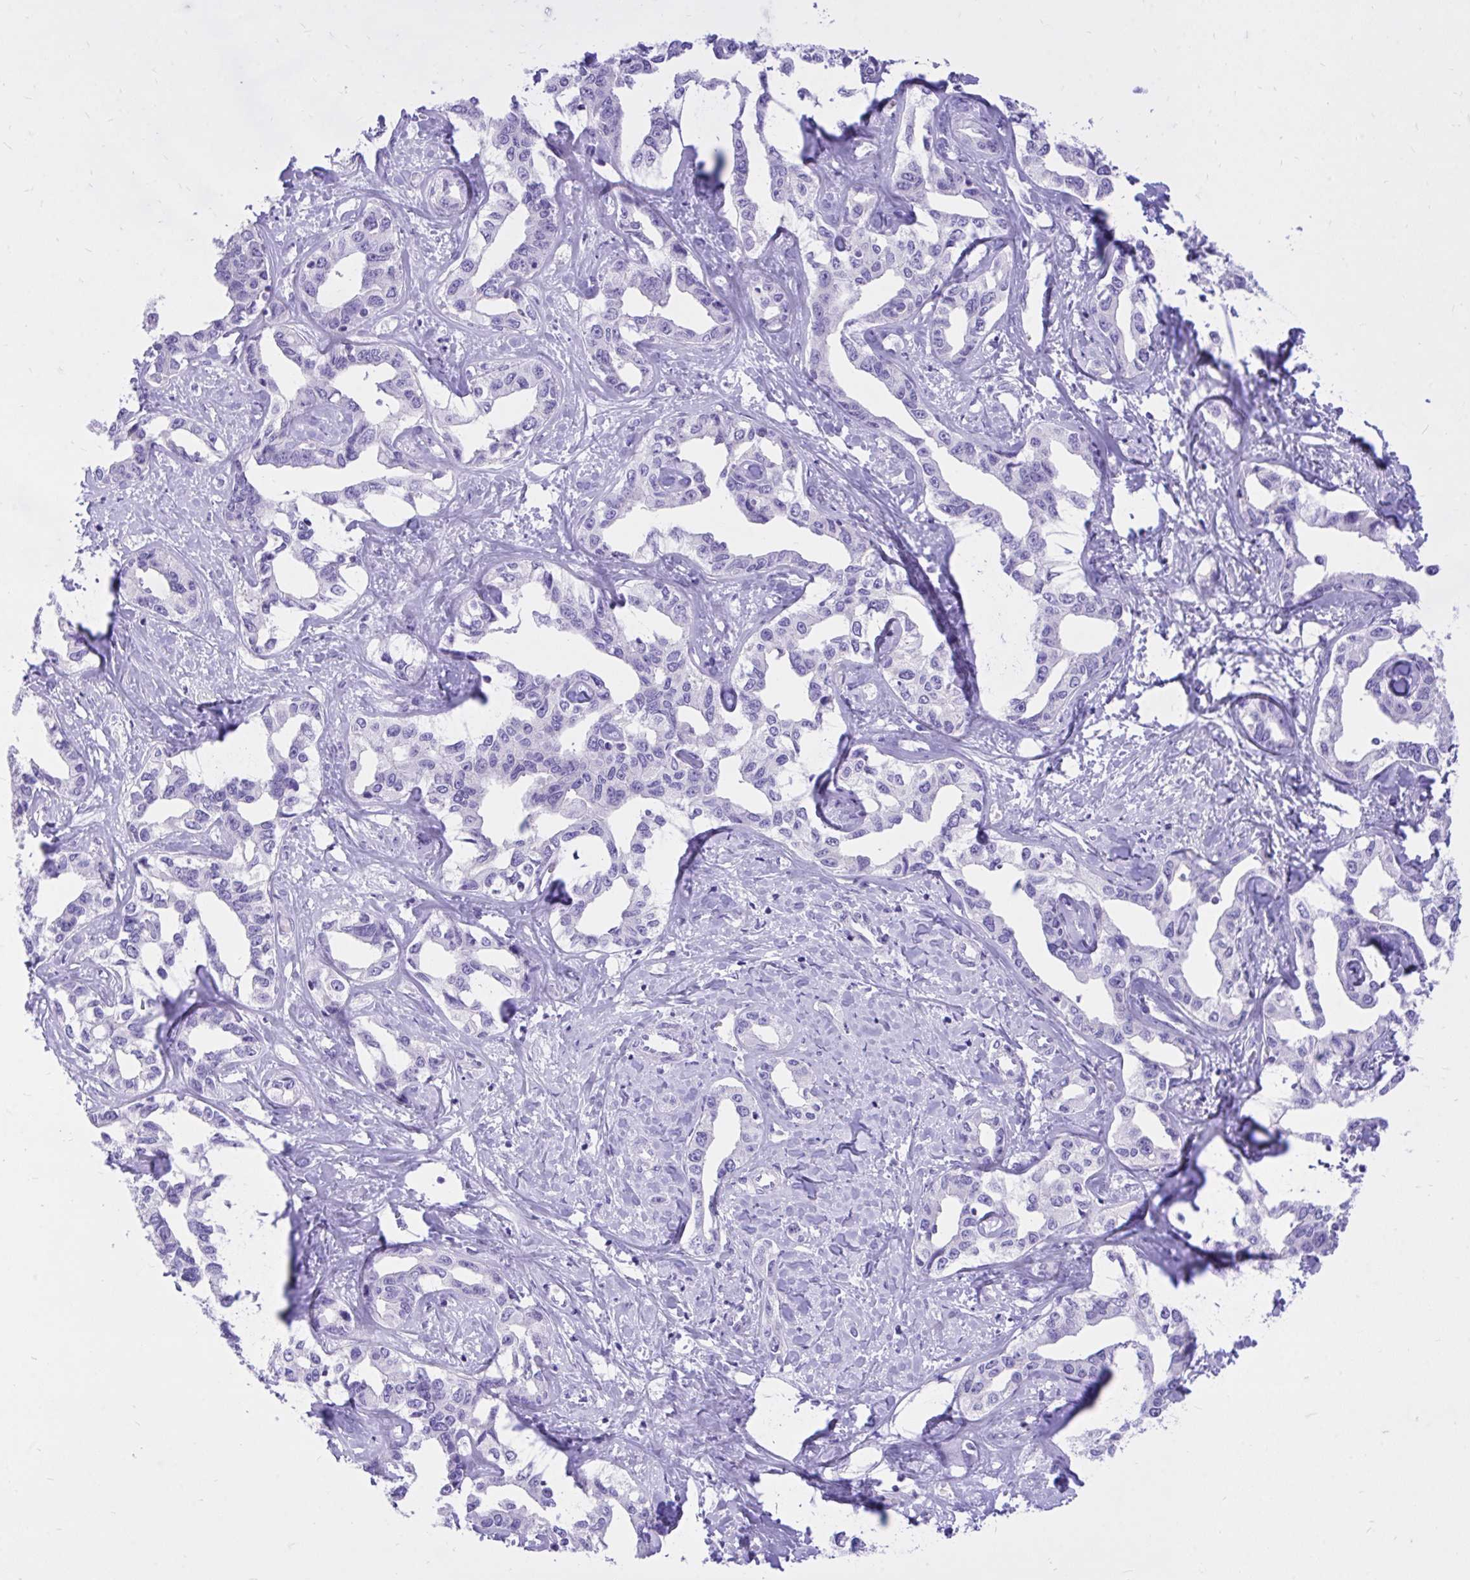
{"staining": {"intensity": "negative", "quantity": "none", "location": "none"}, "tissue": "liver cancer", "cell_type": "Tumor cells", "image_type": "cancer", "snomed": [{"axis": "morphology", "description": "Cholangiocarcinoma"}, {"axis": "topography", "description": "Liver"}], "caption": "Tumor cells are negative for protein expression in human liver cancer (cholangiocarcinoma).", "gene": "MON1A", "patient": {"sex": "male", "age": 59}}